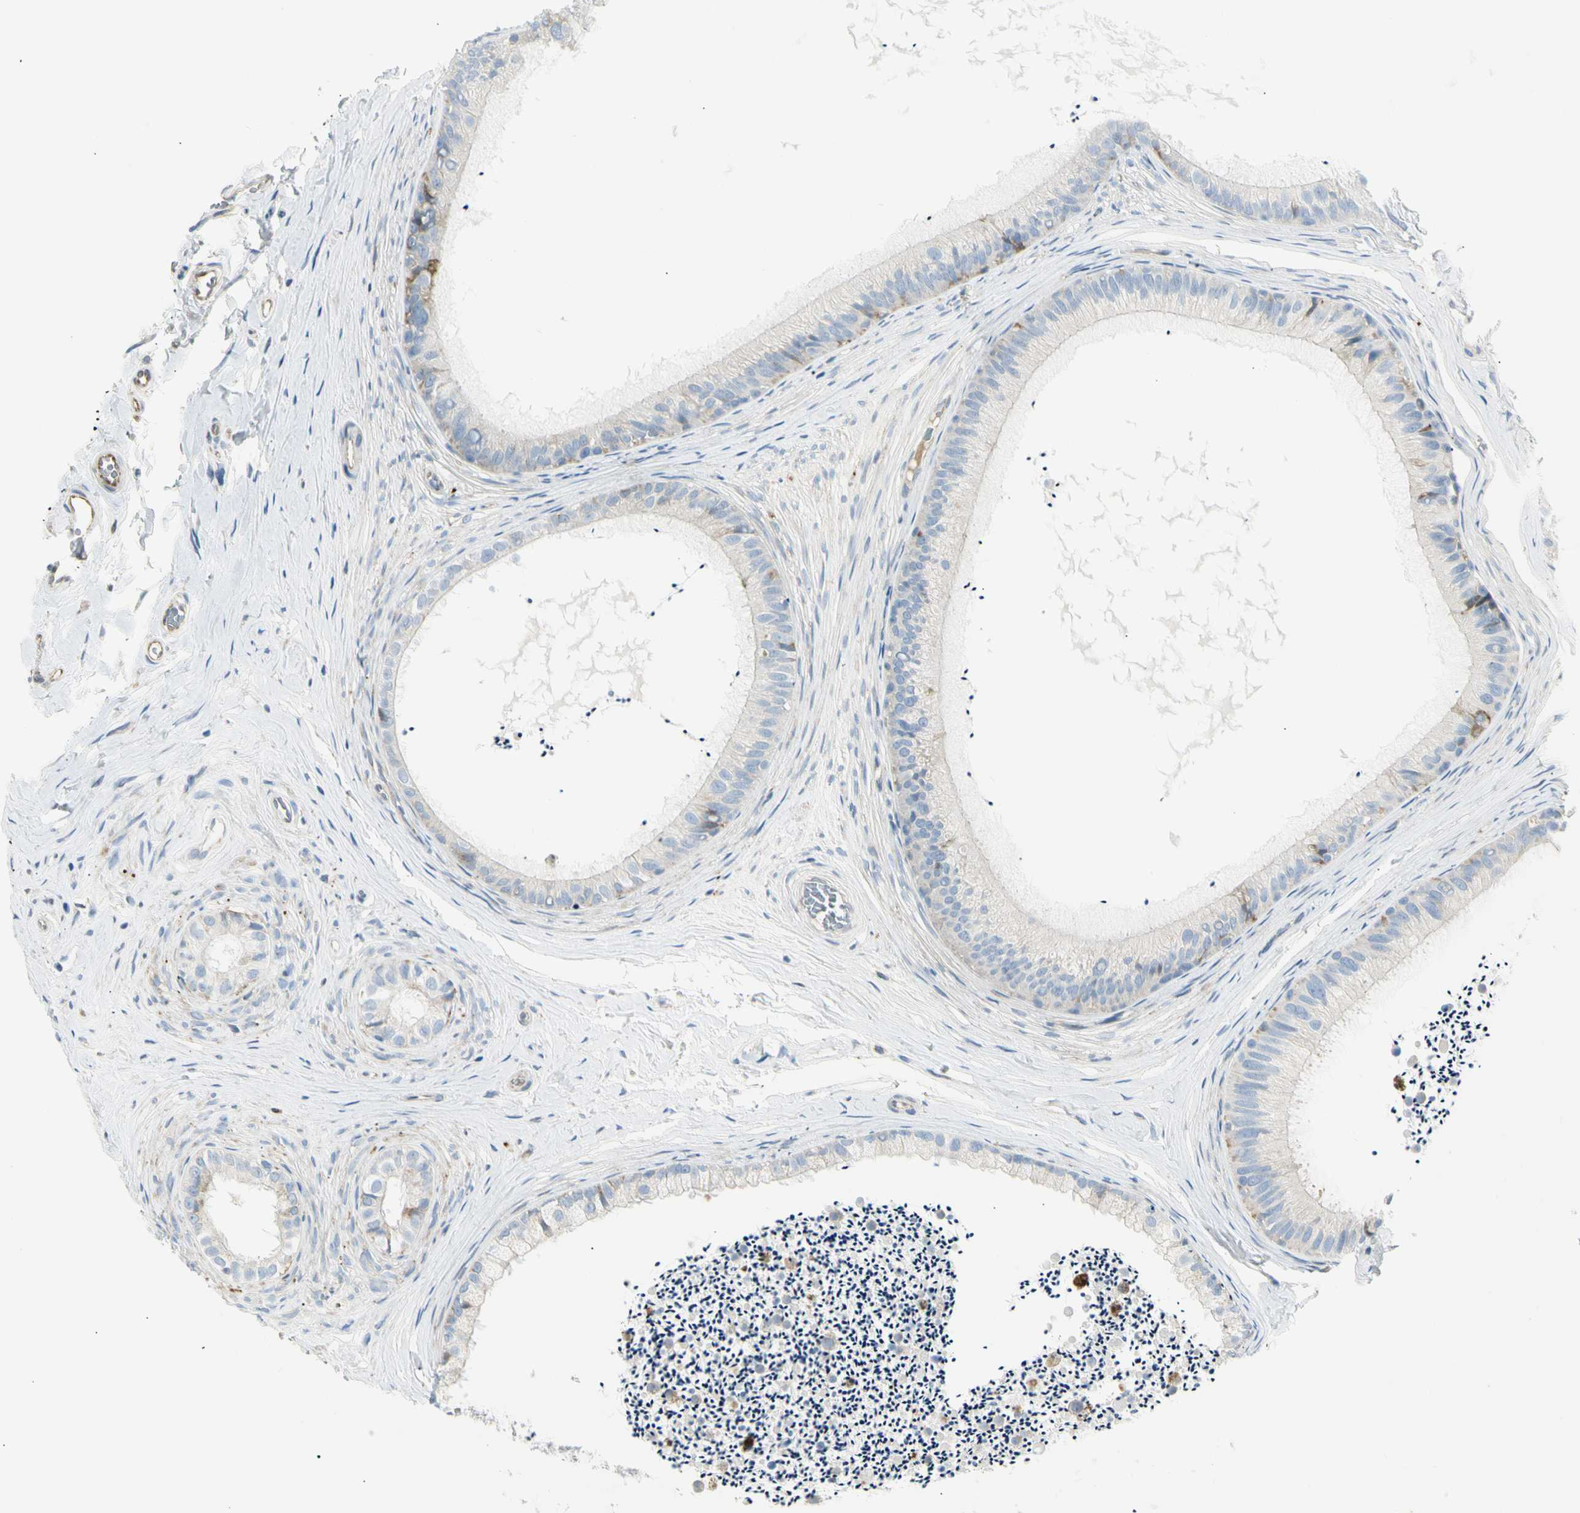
{"staining": {"intensity": "negative", "quantity": "none", "location": "none"}, "tissue": "epididymis", "cell_type": "Glandular cells", "image_type": "normal", "snomed": [{"axis": "morphology", "description": "Normal tissue, NOS"}, {"axis": "topography", "description": "Epididymis"}], "caption": "DAB immunohistochemical staining of normal epididymis displays no significant staining in glandular cells. (DAB (3,3'-diaminobenzidine) immunohistochemistry visualized using brightfield microscopy, high magnification).", "gene": "TNFSF11", "patient": {"sex": "male", "age": 56}}